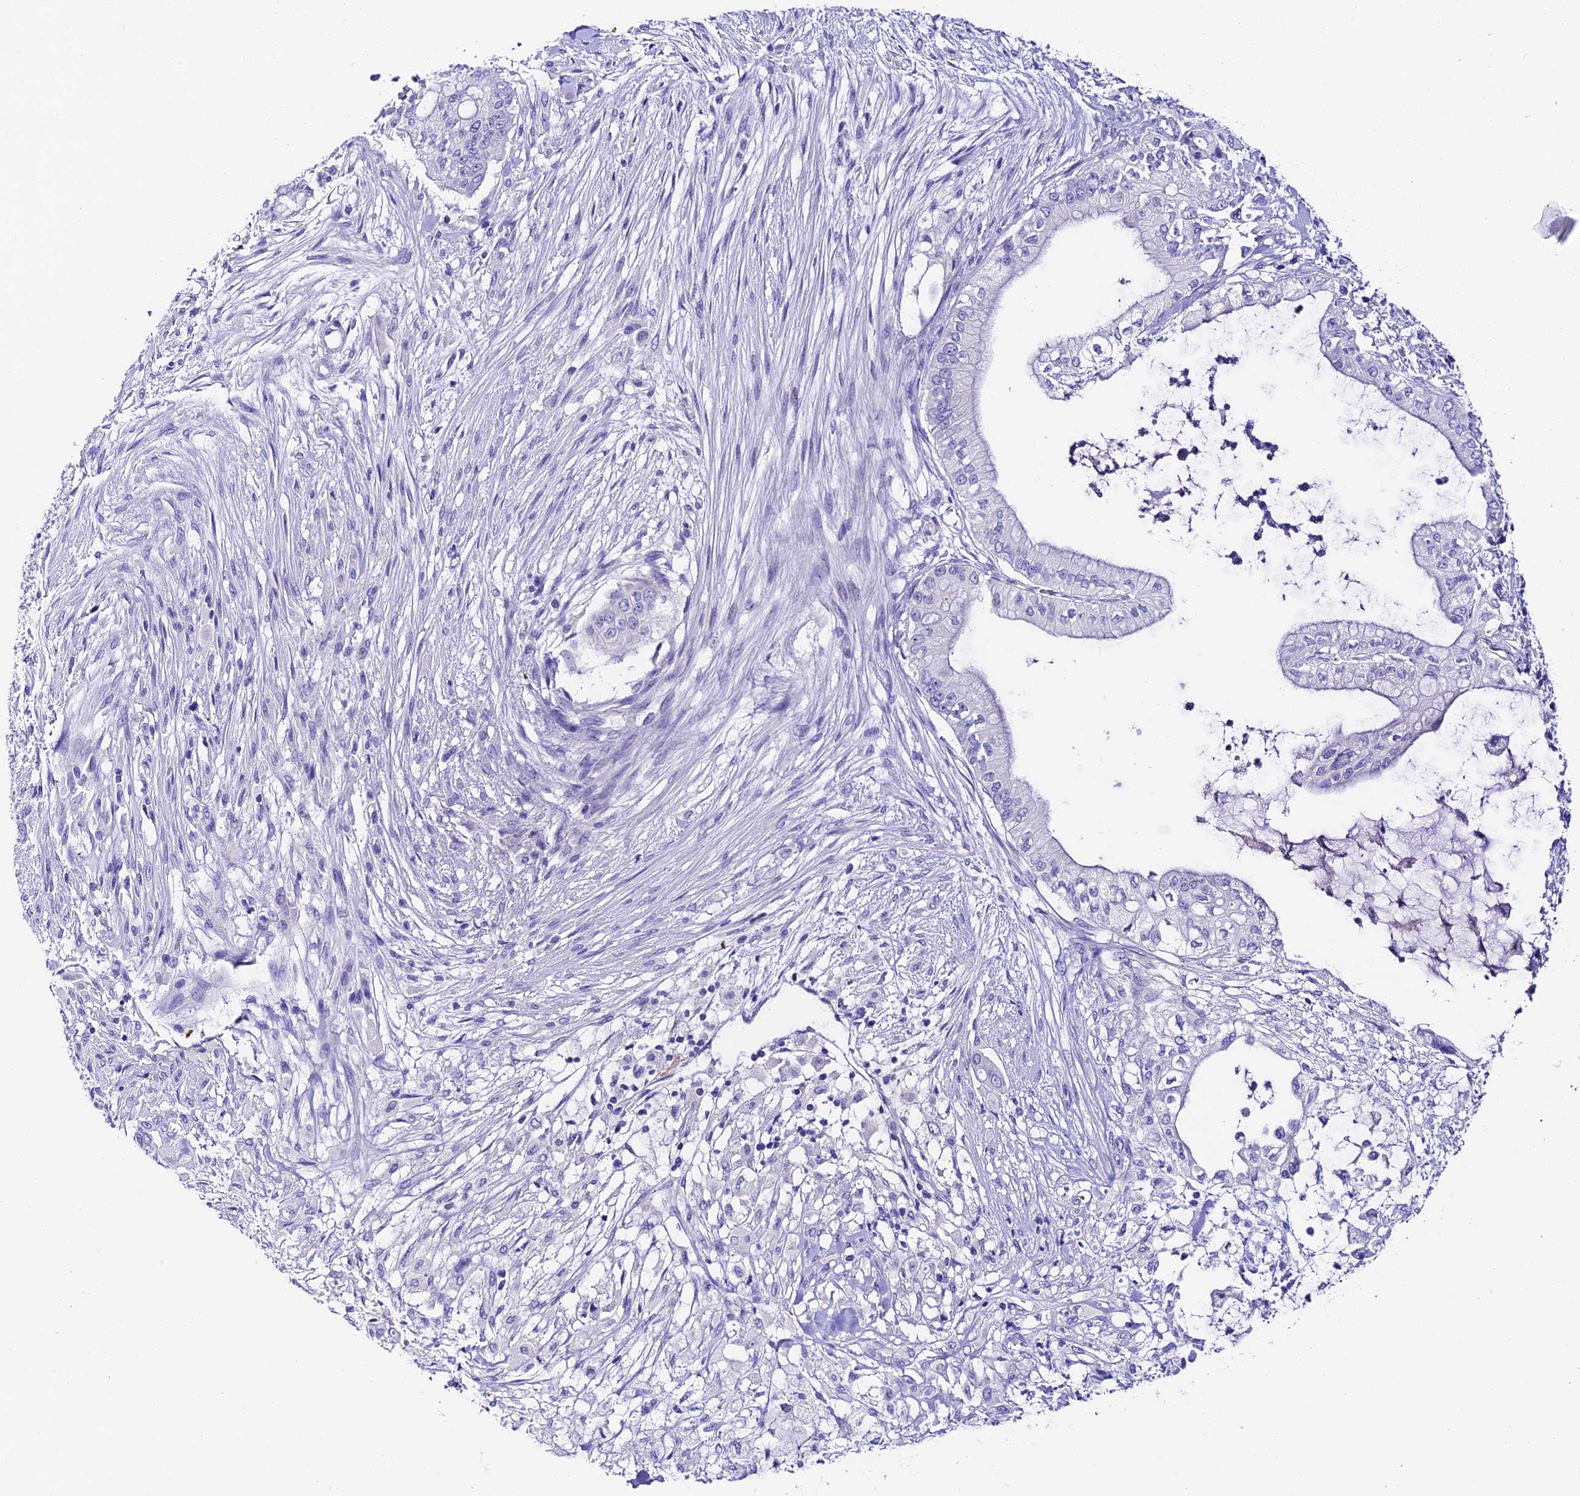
{"staining": {"intensity": "negative", "quantity": "none", "location": "none"}, "tissue": "pancreatic cancer", "cell_type": "Tumor cells", "image_type": "cancer", "snomed": [{"axis": "morphology", "description": "Adenocarcinoma, NOS"}, {"axis": "topography", "description": "Pancreas"}], "caption": "DAB (3,3'-diaminobenzidine) immunohistochemical staining of human pancreatic cancer (adenocarcinoma) displays no significant staining in tumor cells.", "gene": "DUSP29", "patient": {"sex": "male", "age": 46}}